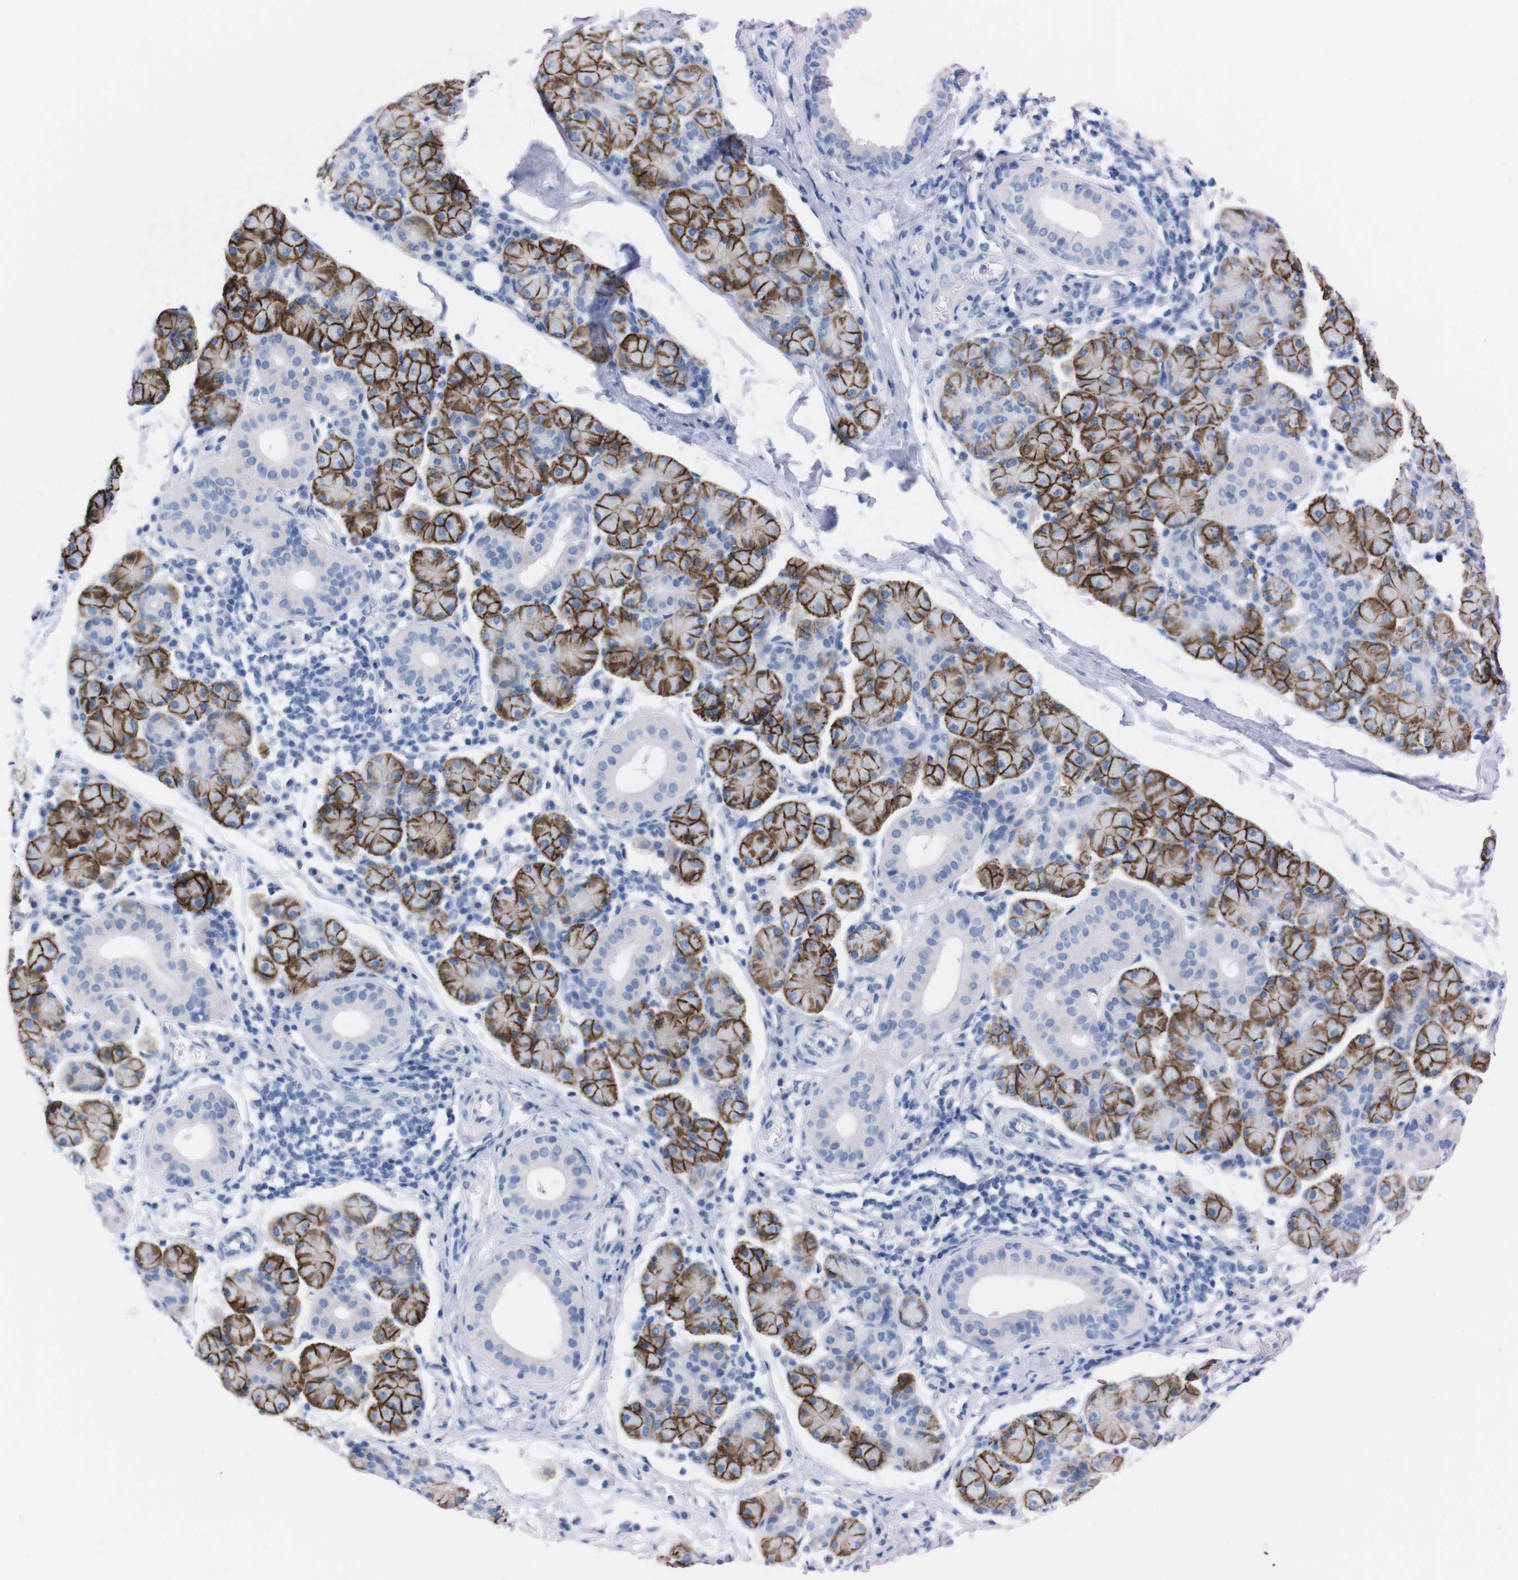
{"staining": {"intensity": "strong", "quantity": "25%-75%", "location": "cytoplasmic/membranous"}, "tissue": "salivary gland", "cell_type": "Glandular cells", "image_type": "normal", "snomed": [{"axis": "morphology", "description": "Normal tissue, NOS"}, {"axis": "morphology", "description": "Inflammation, NOS"}, {"axis": "topography", "description": "Lymph node"}, {"axis": "topography", "description": "Salivary gland"}], "caption": "Benign salivary gland exhibits strong cytoplasmic/membranous staining in approximately 25%-75% of glandular cells, visualized by immunohistochemistry. Nuclei are stained in blue.", "gene": "TMEM243", "patient": {"sex": "male", "age": 3}}